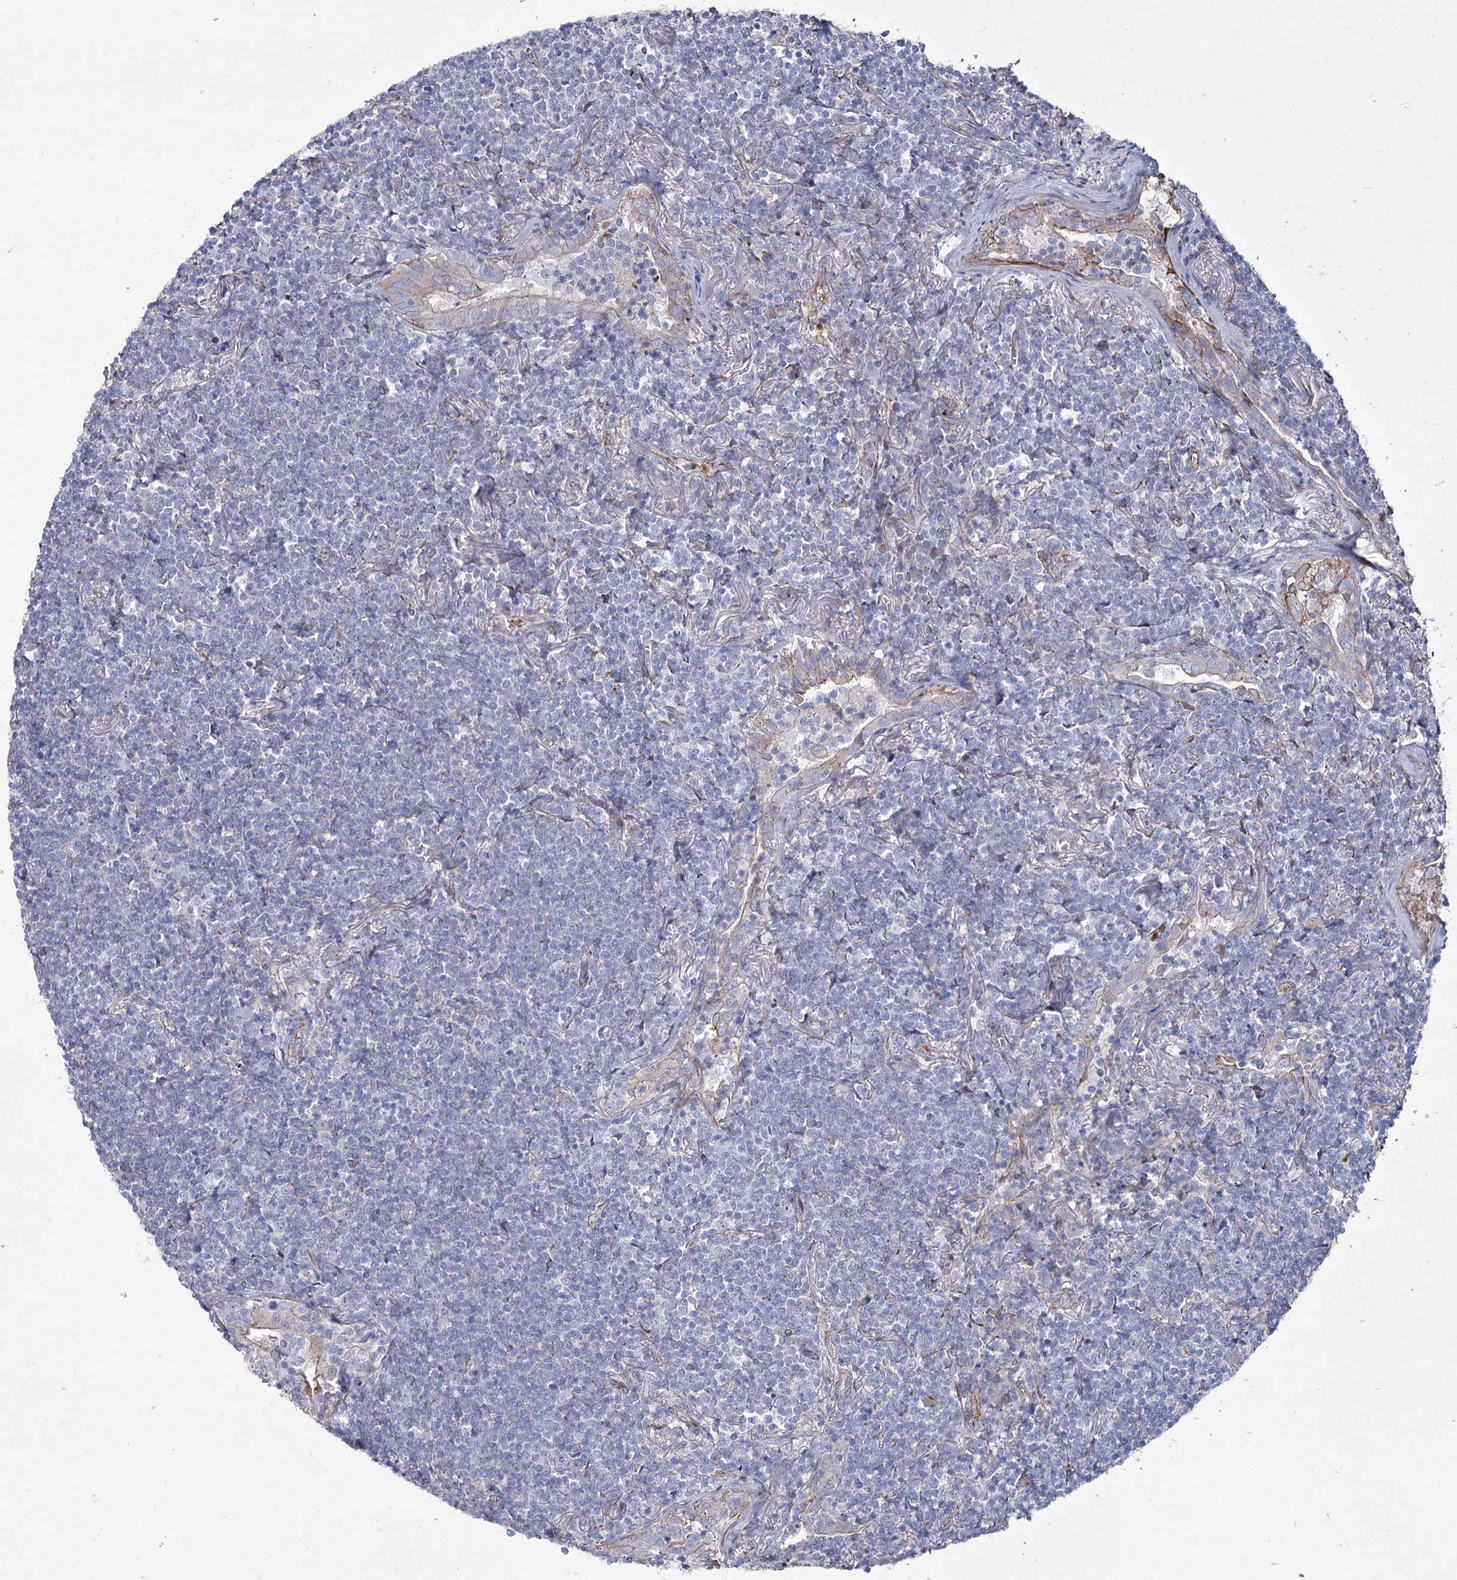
{"staining": {"intensity": "negative", "quantity": "none", "location": "none"}, "tissue": "lymphoma", "cell_type": "Tumor cells", "image_type": "cancer", "snomed": [{"axis": "morphology", "description": "Malignant lymphoma, non-Hodgkin's type, Low grade"}, {"axis": "topography", "description": "Lung"}], "caption": "Tumor cells show no significant protein staining in lymphoma. Brightfield microscopy of immunohistochemistry stained with DAB (brown) and hematoxylin (blue), captured at high magnification.", "gene": "ME3", "patient": {"sex": "female", "age": 71}}